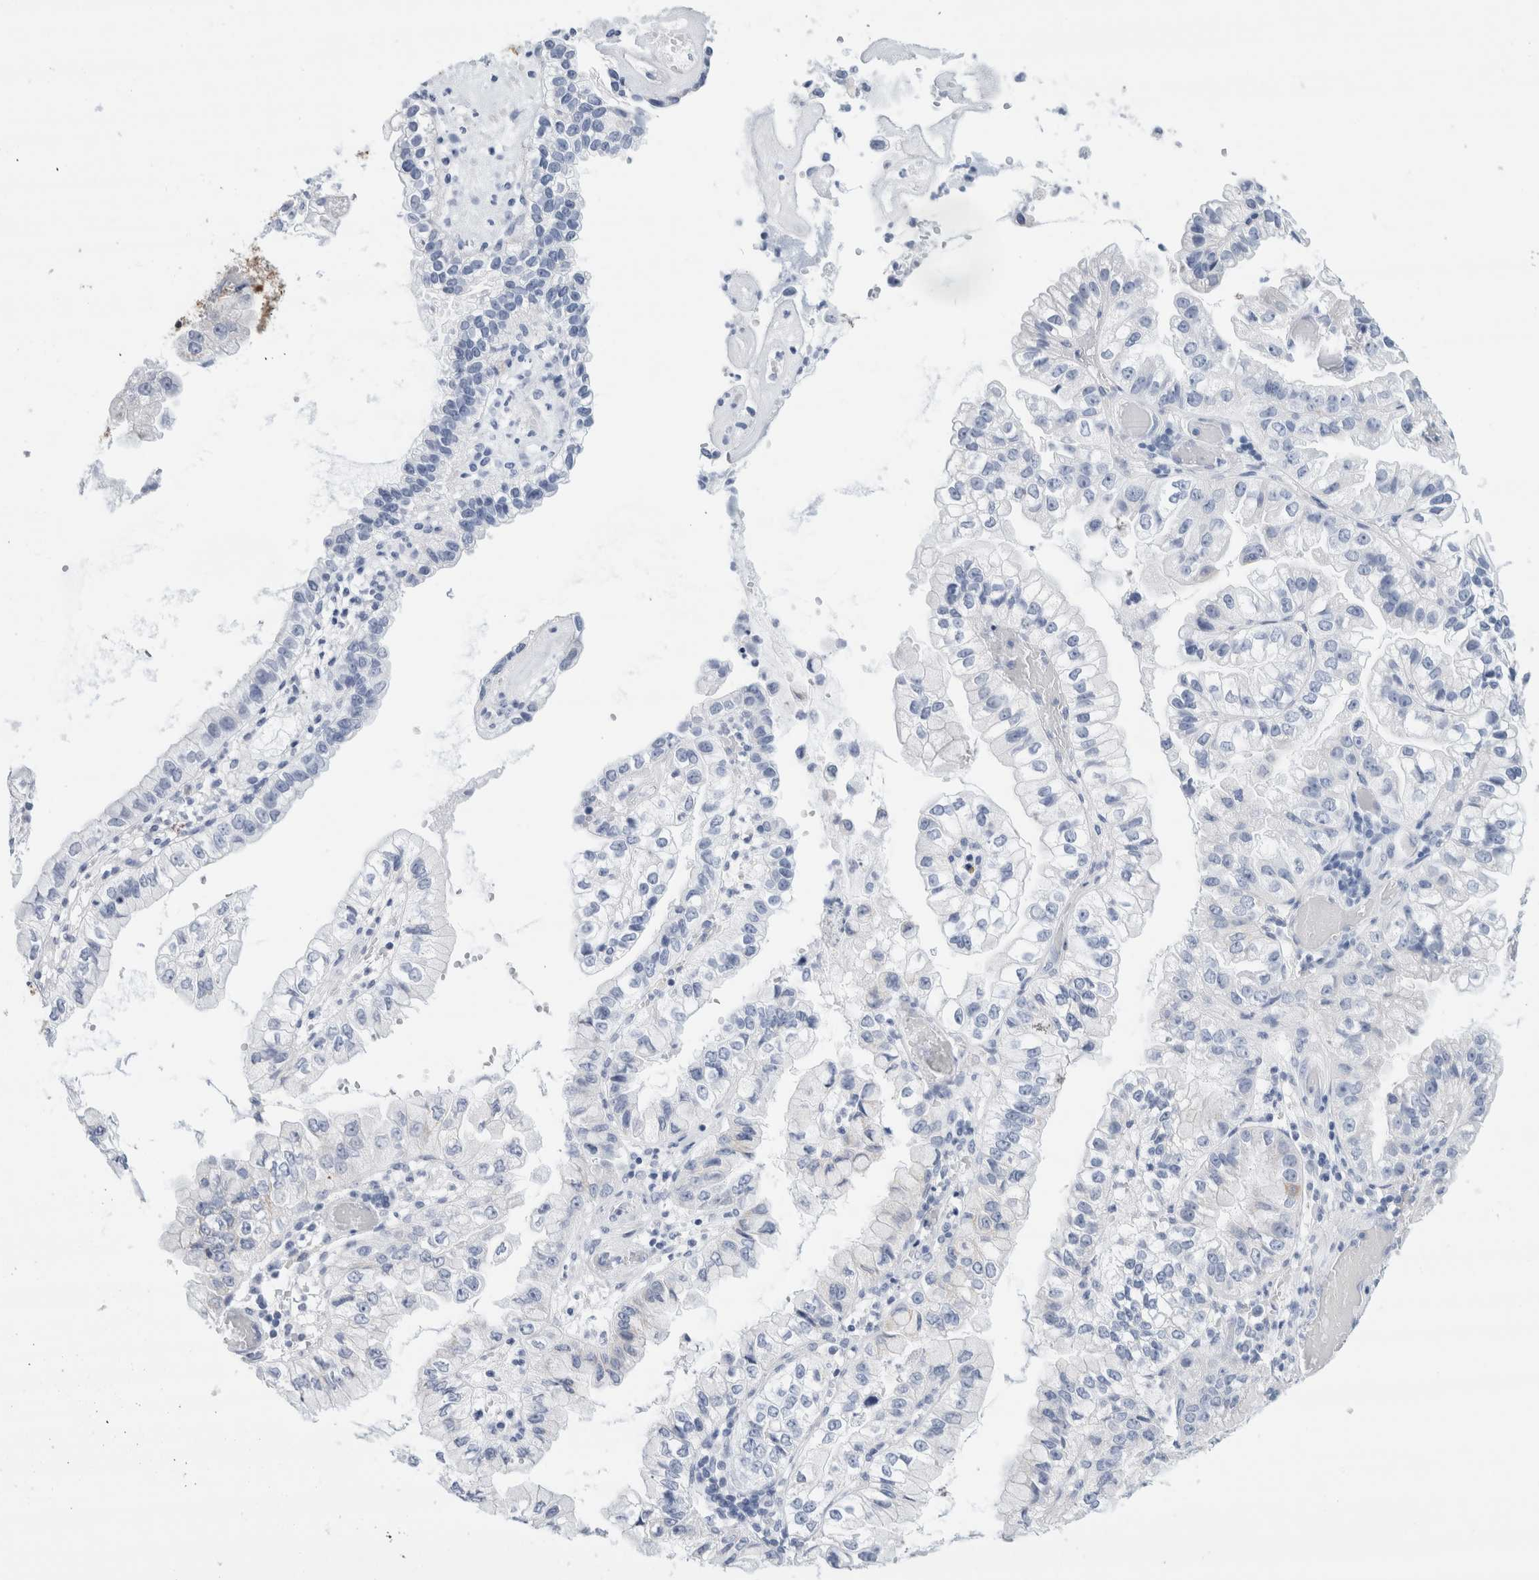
{"staining": {"intensity": "negative", "quantity": "none", "location": "none"}, "tissue": "liver cancer", "cell_type": "Tumor cells", "image_type": "cancer", "snomed": [{"axis": "morphology", "description": "Cholangiocarcinoma"}, {"axis": "topography", "description": "Liver"}], "caption": "Protein analysis of liver cholangiocarcinoma demonstrates no significant positivity in tumor cells.", "gene": "ECHDC2", "patient": {"sex": "female", "age": 79}}